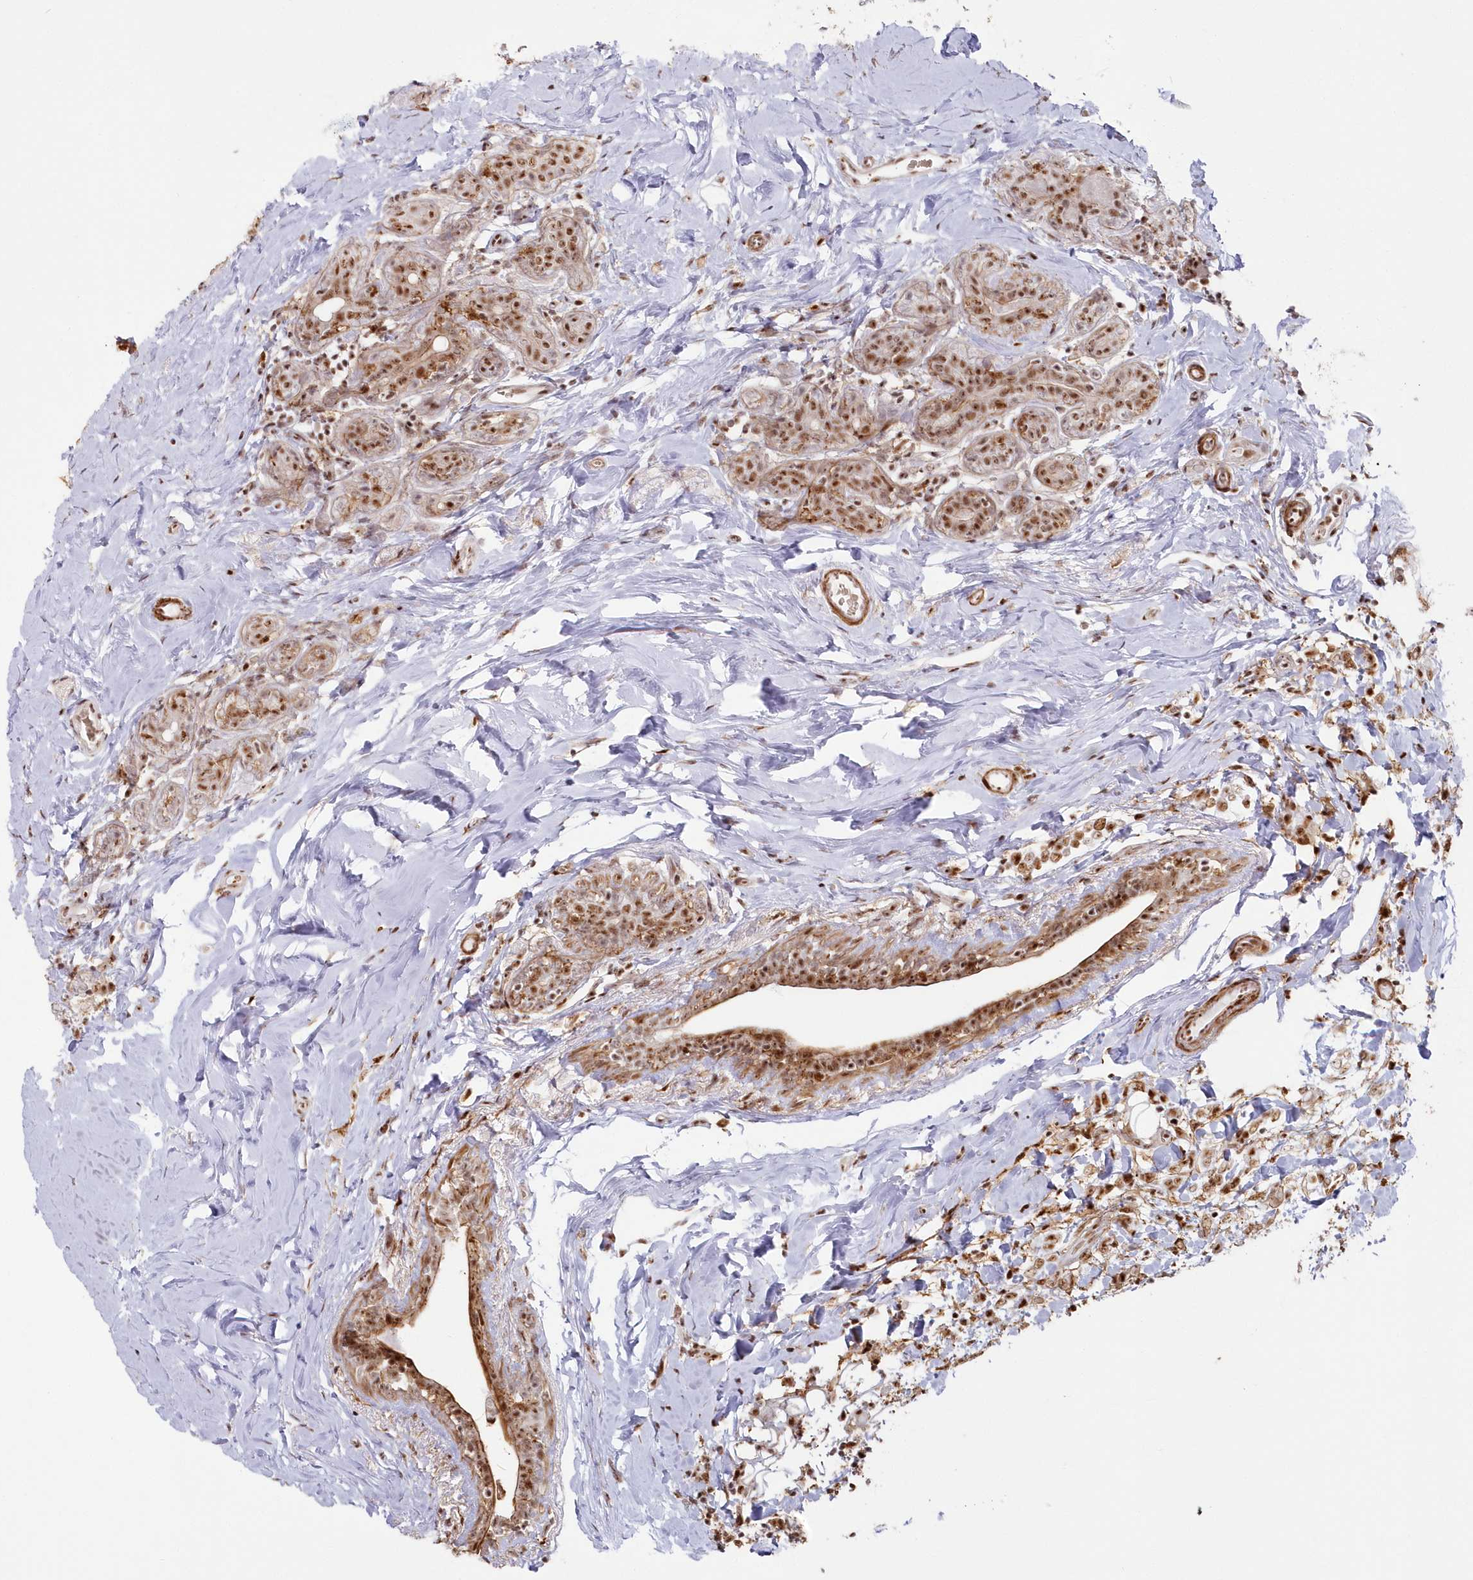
{"staining": {"intensity": "moderate", "quantity": ">75%", "location": "nuclear"}, "tissue": "breast cancer", "cell_type": "Tumor cells", "image_type": "cancer", "snomed": [{"axis": "morphology", "description": "Normal tissue, NOS"}, {"axis": "morphology", "description": "Lobular carcinoma"}, {"axis": "topography", "description": "Breast"}], "caption": "Immunohistochemistry (IHC) of human breast cancer (lobular carcinoma) displays medium levels of moderate nuclear positivity in approximately >75% of tumor cells. The staining is performed using DAB (3,3'-diaminobenzidine) brown chromogen to label protein expression. The nuclei are counter-stained blue using hematoxylin.", "gene": "DDX46", "patient": {"sex": "female", "age": 47}}